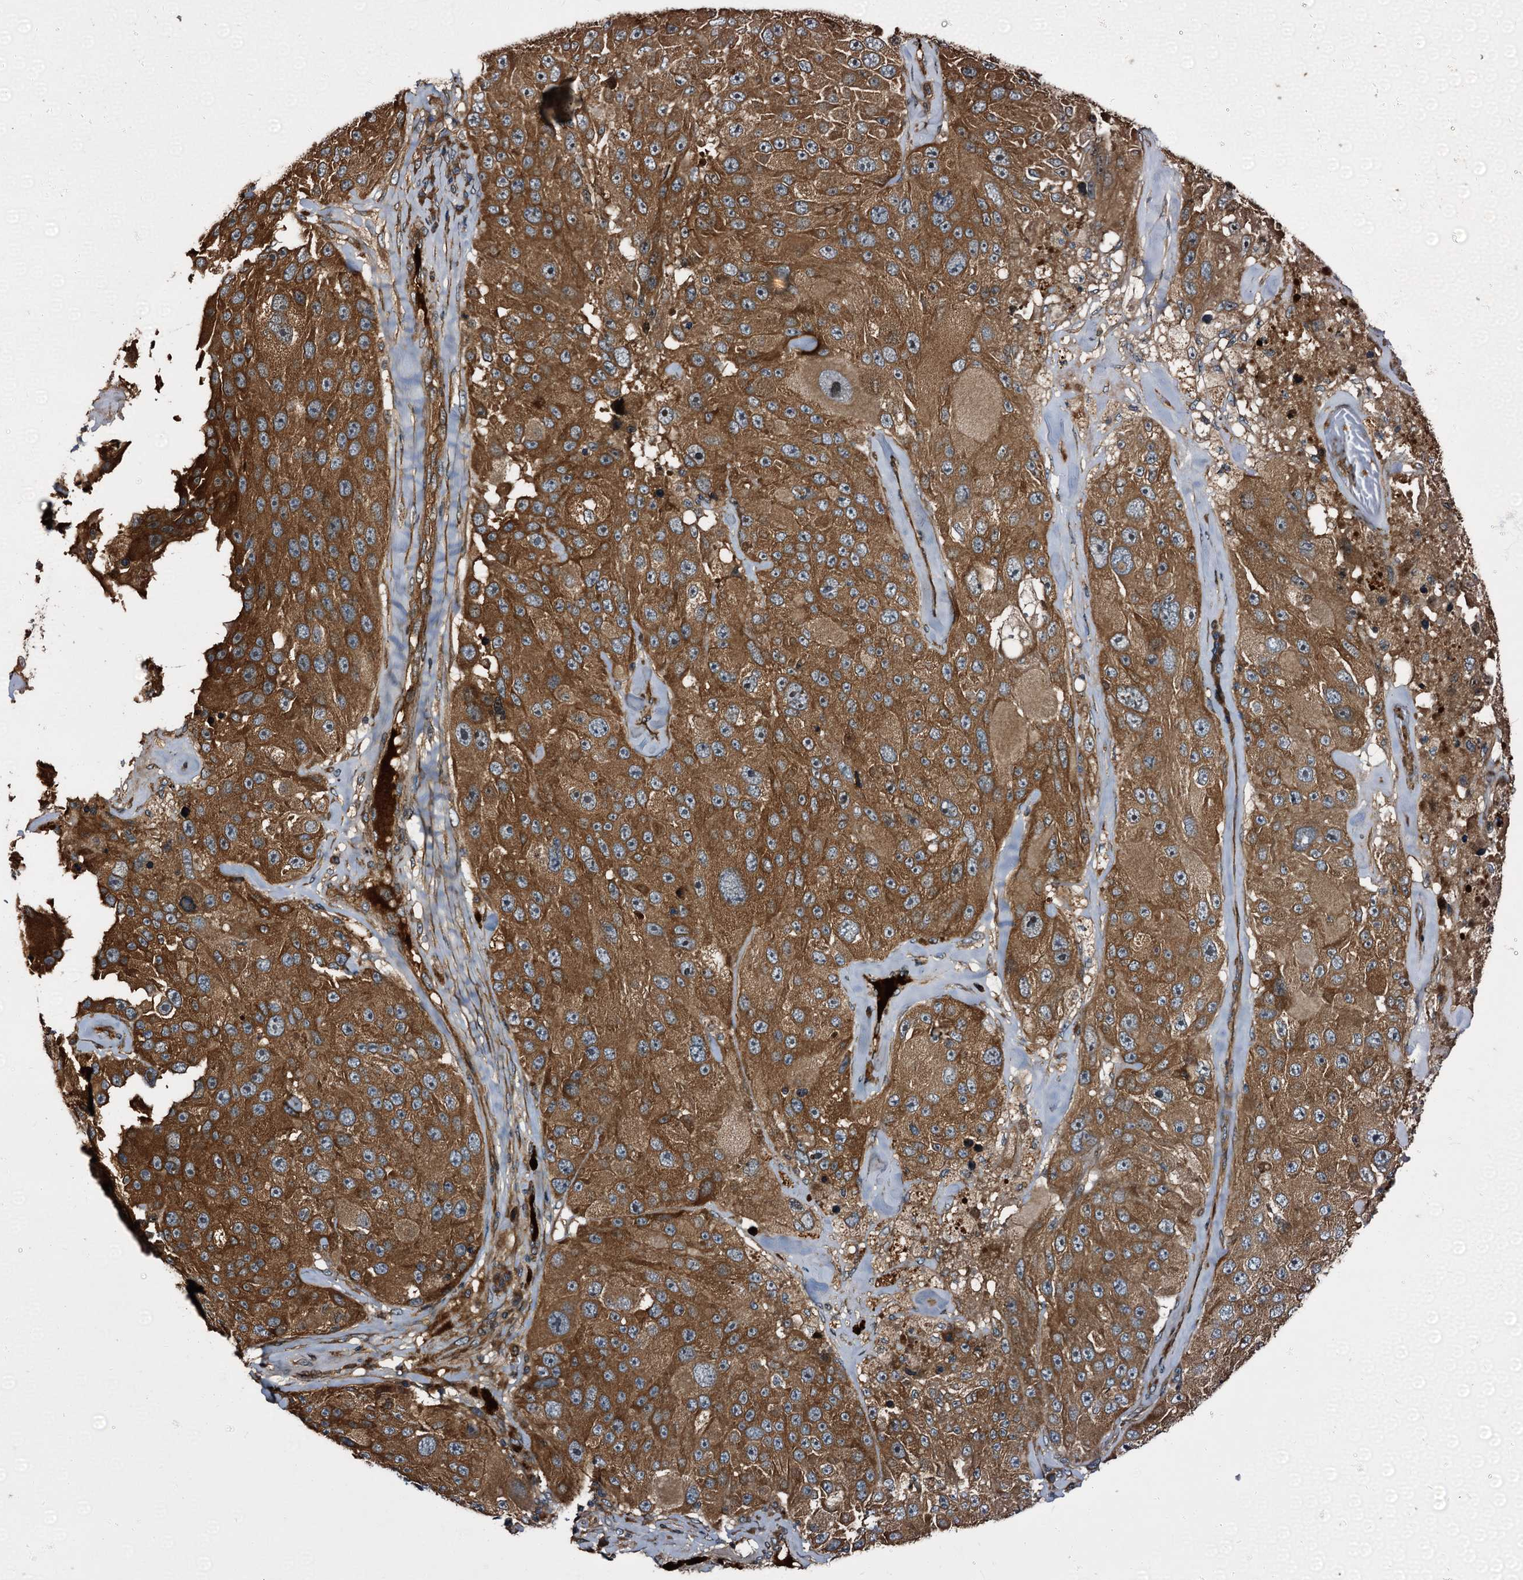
{"staining": {"intensity": "strong", "quantity": ">75%", "location": "cytoplasmic/membranous"}, "tissue": "melanoma", "cell_type": "Tumor cells", "image_type": "cancer", "snomed": [{"axis": "morphology", "description": "Malignant melanoma, Metastatic site"}, {"axis": "topography", "description": "Lymph node"}], "caption": "Immunohistochemistry image of melanoma stained for a protein (brown), which exhibits high levels of strong cytoplasmic/membranous positivity in approximately >75% of tumor cells.", "gene": "PEX5", "patient": {"sex": "male", "age": 62}}